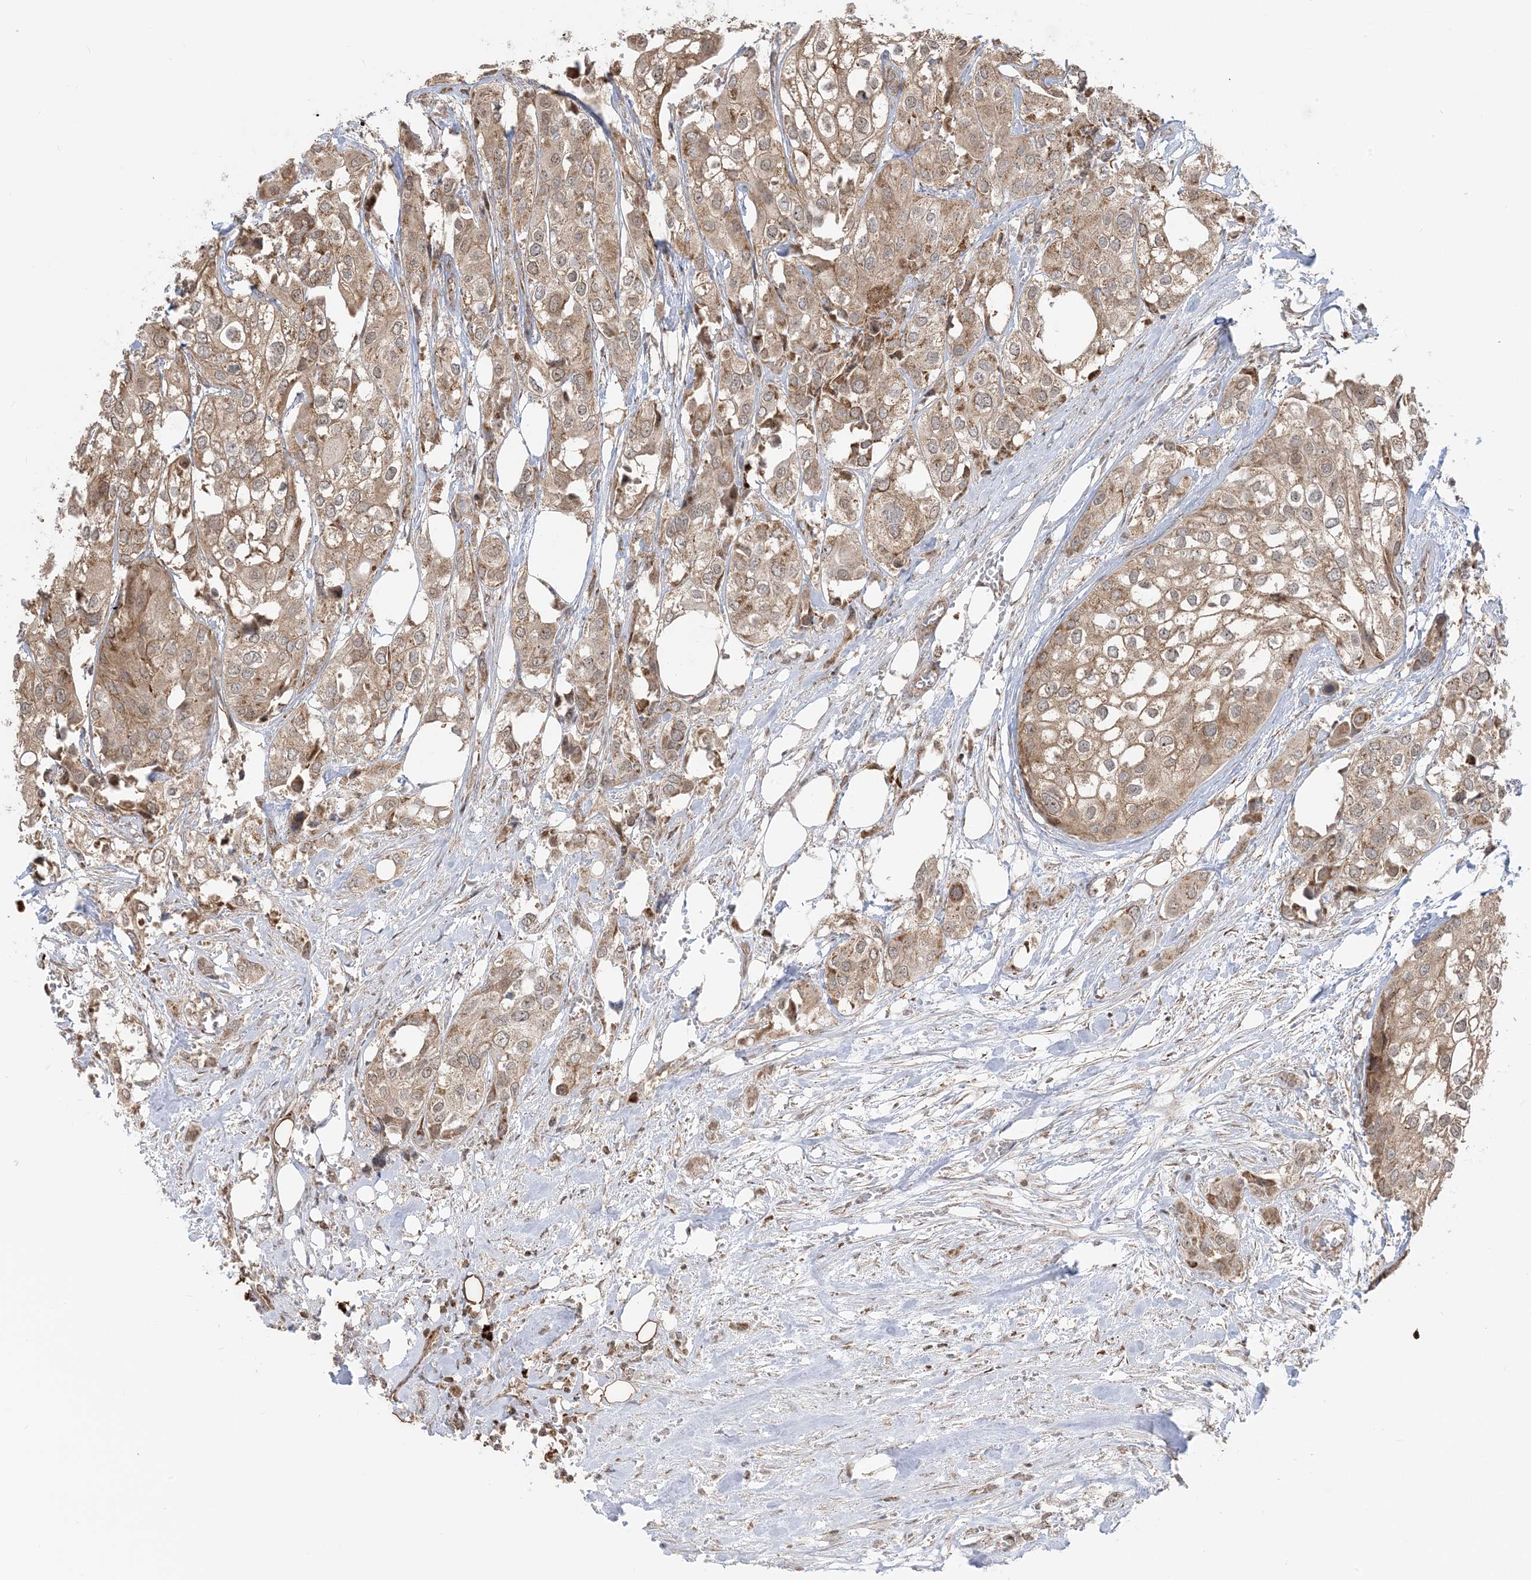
{"staining": {"intensity": "moderate", "quantity": ">75%", "location": "cytoplasmic/membranous"}, "tissue": "urothelial cancer", "cell_type": "Tumor cells", "image_type": "cancer", "snomed": [{"axis": "morphology", "description": "Urothelial carcinoma, High grade"}, {"axis": "topography", "description": "Urinary bladder"}], "caption": "DAB immunohistochemical staining of urothelial cancer demonstrates moderate cytoplasmic/membranous protein expression in about >75% of tumor cells. (DAB (3,3'-diaminobenzidine) IHC with brightfield microscopy, high magnification).", "gene": "MAPKBP1", "patient": {"sex": "male", "age": 64}}